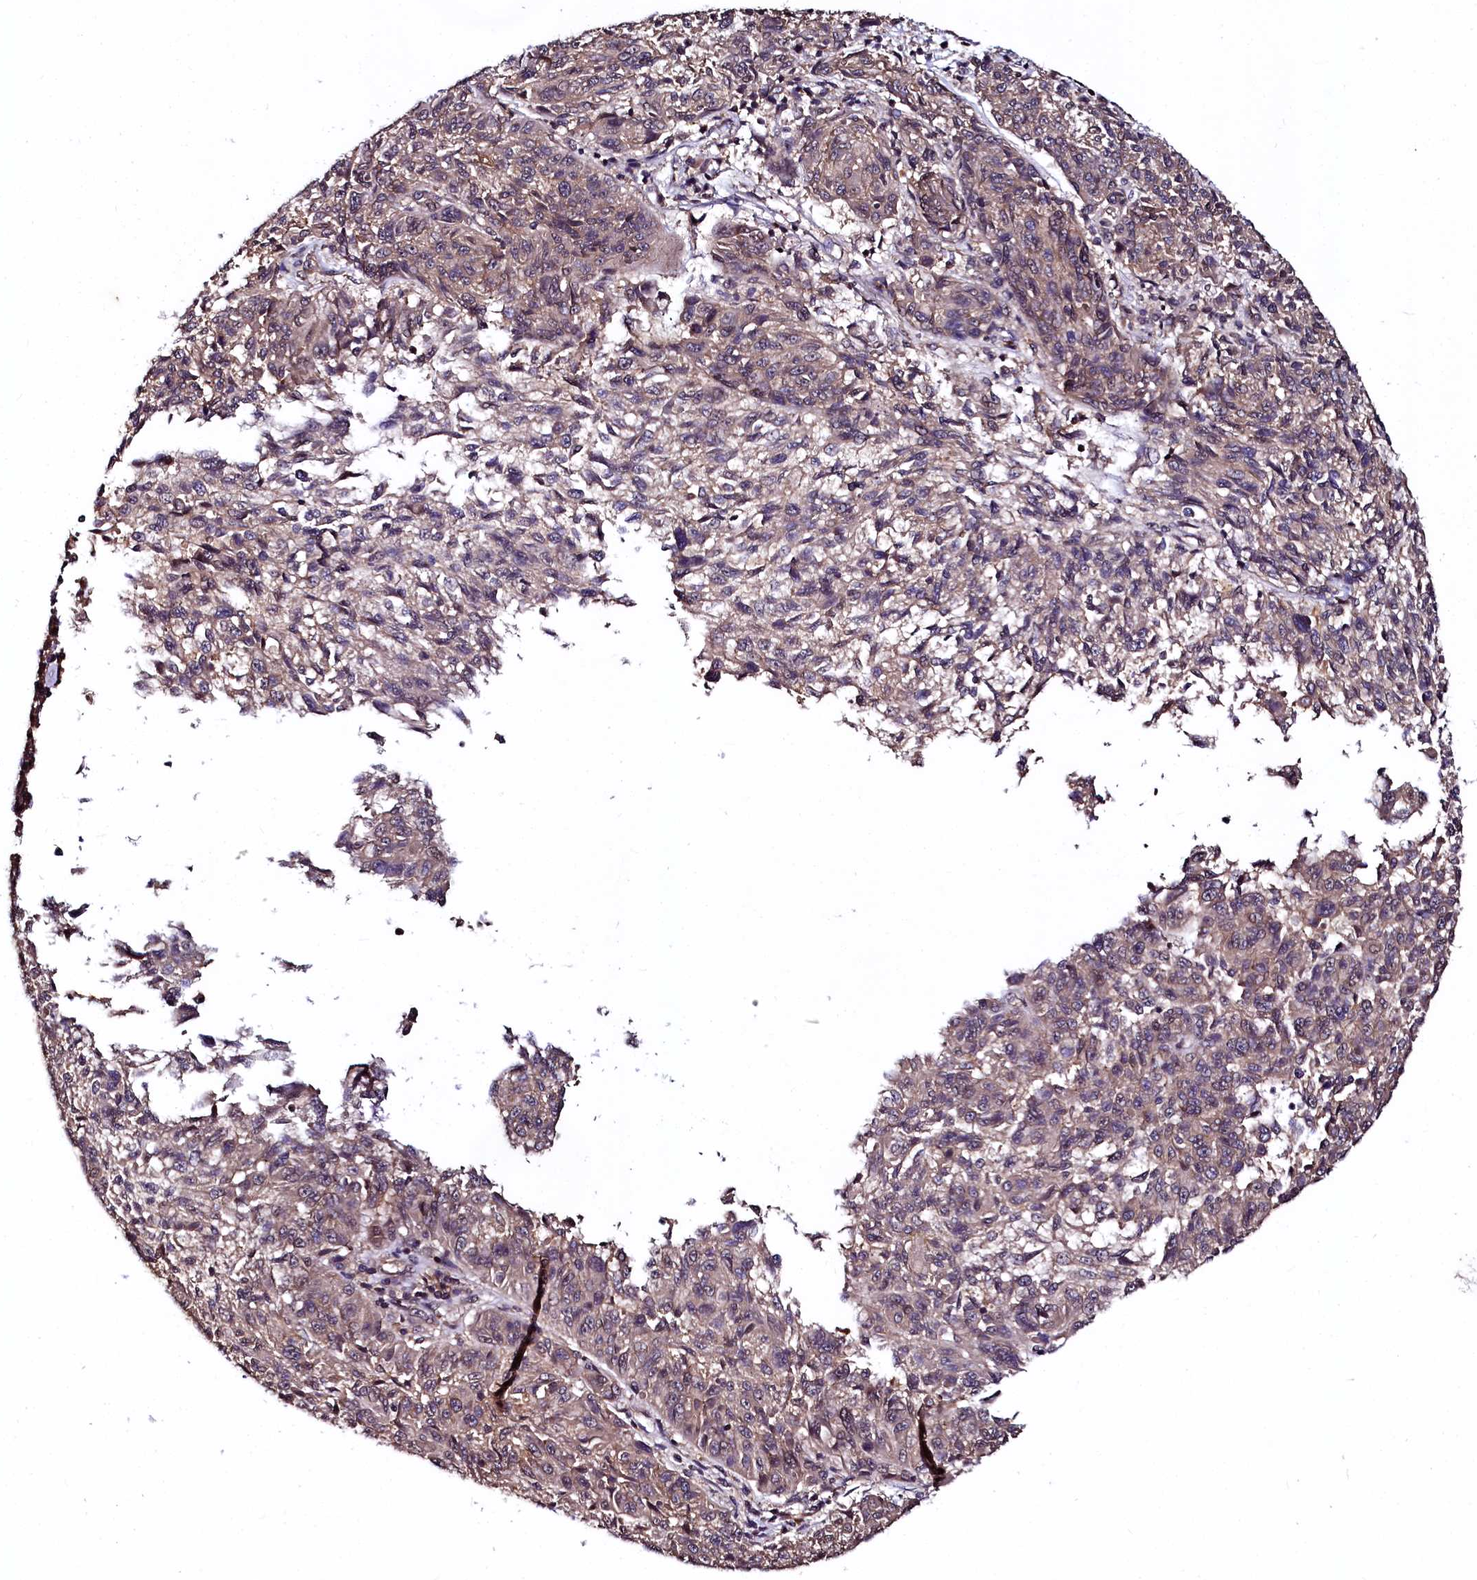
{"staining": {"intensity": "weak", "quantity": "25%-75%", "location": "cytoplasmic/membranous"}, "tissue": "melanoma", "cell_type": "Tumor cells", "image_type": "cancer", "snomed": [{"axis": "morphology", "description": "Malignant melanoma, NOS"}, {"axis": "topography", "description": "Skin"}], "caption": "Tumor cells reveal weak cytoplasmic/membranous positivity in approximately 25%-75% of cells in melanoma.", "gene": "N4BP1", "patient": {"sex": "male", "age": 53}}